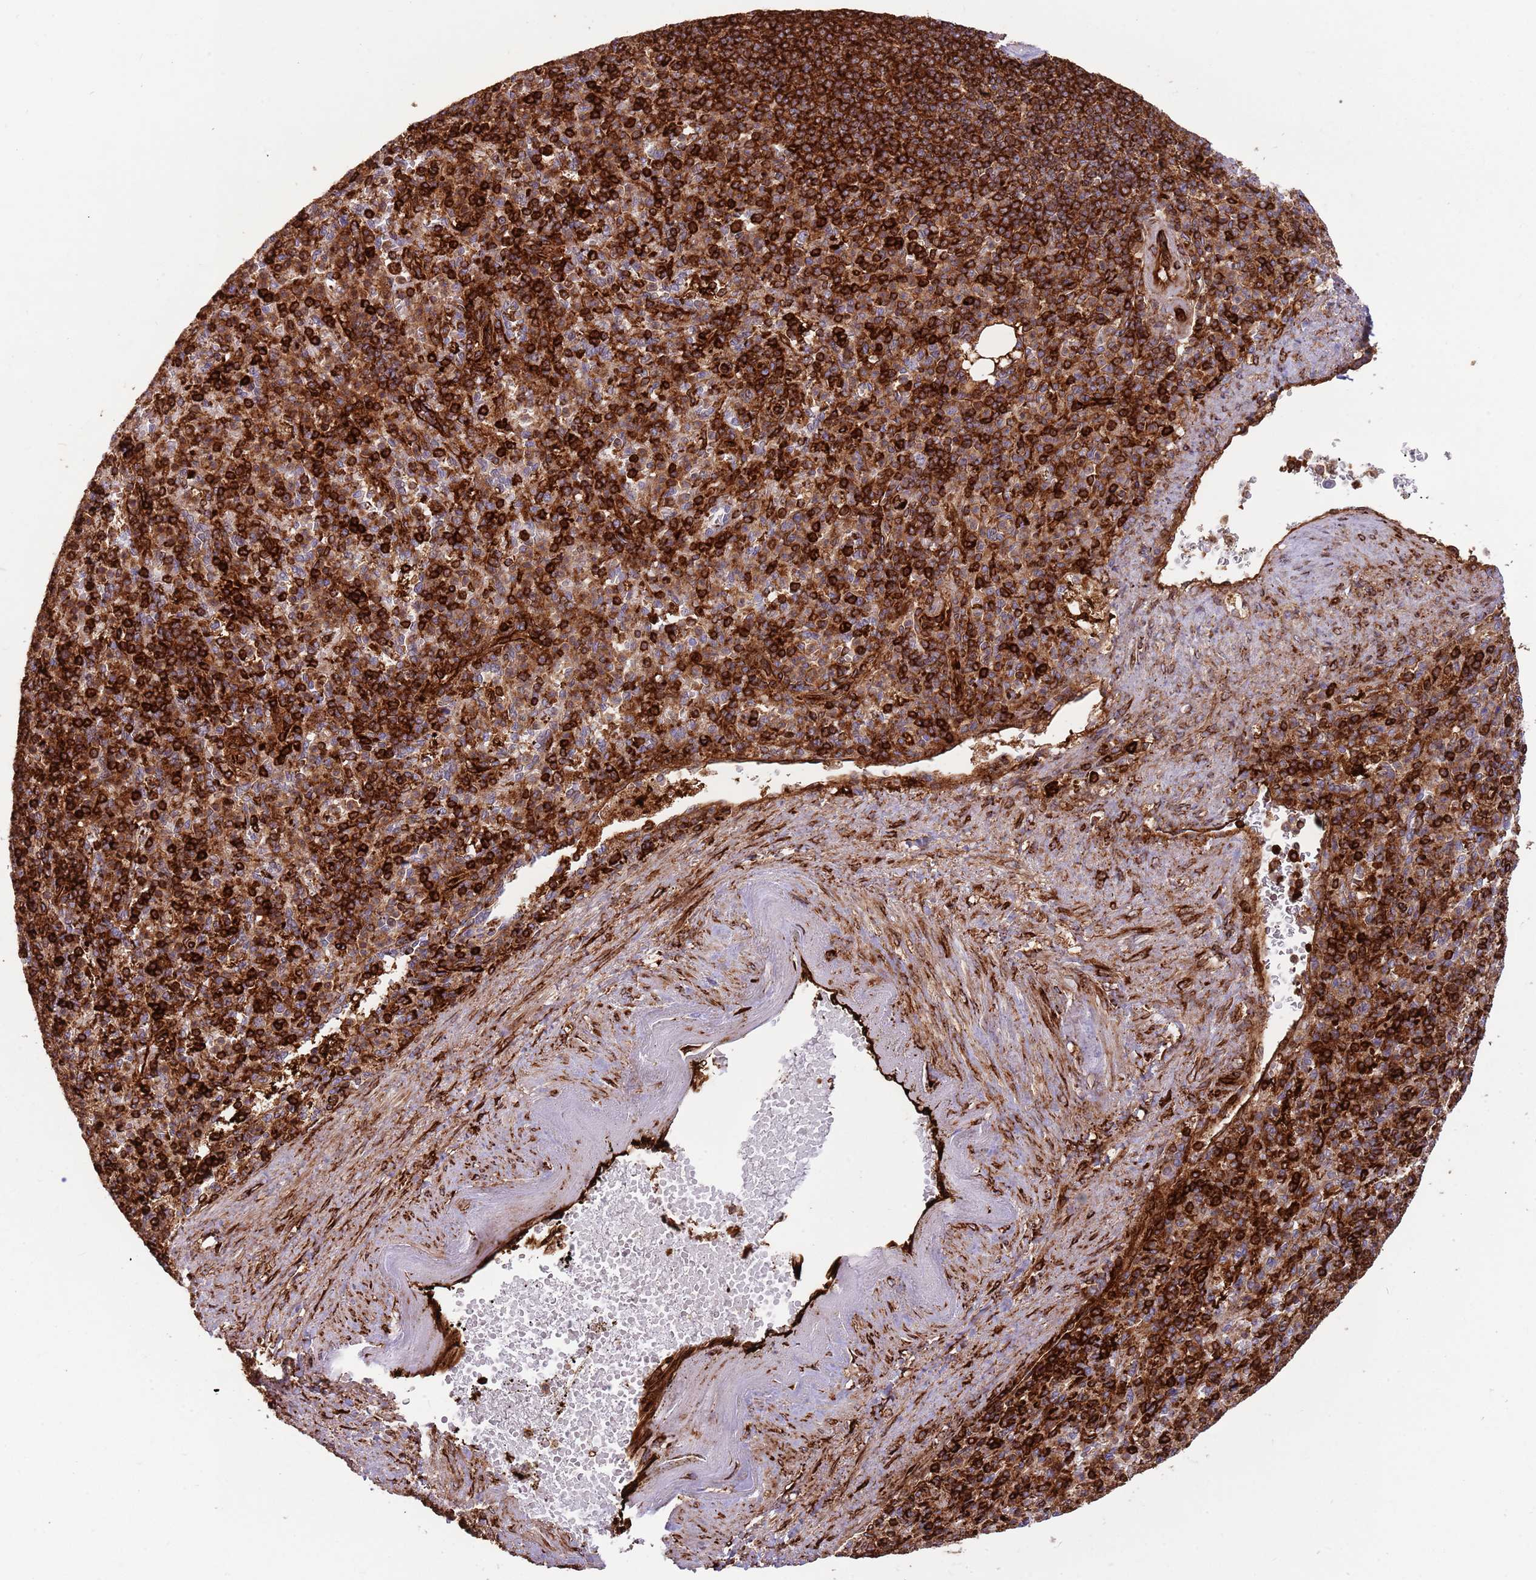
{"staining": {"intensity": "strong", "quantity": ">75%", "location": "cytoplasmic/membranous"}, "tissue": "spleen", "cell_type": "Cells in red pulp", "image_type": "normal", "snomed": [{"axis": "morphology", "description": "Normal tissue, NOS"}, {"axis": "topography", "description": "Spleen"}], "caption": "A brown stain shows strong cytoplasmic/membranous staining of a protein in cells in red pulp of normal spleen.", "gene": "KBTBD6", "patient": {"sex": "female", "age": 74}}